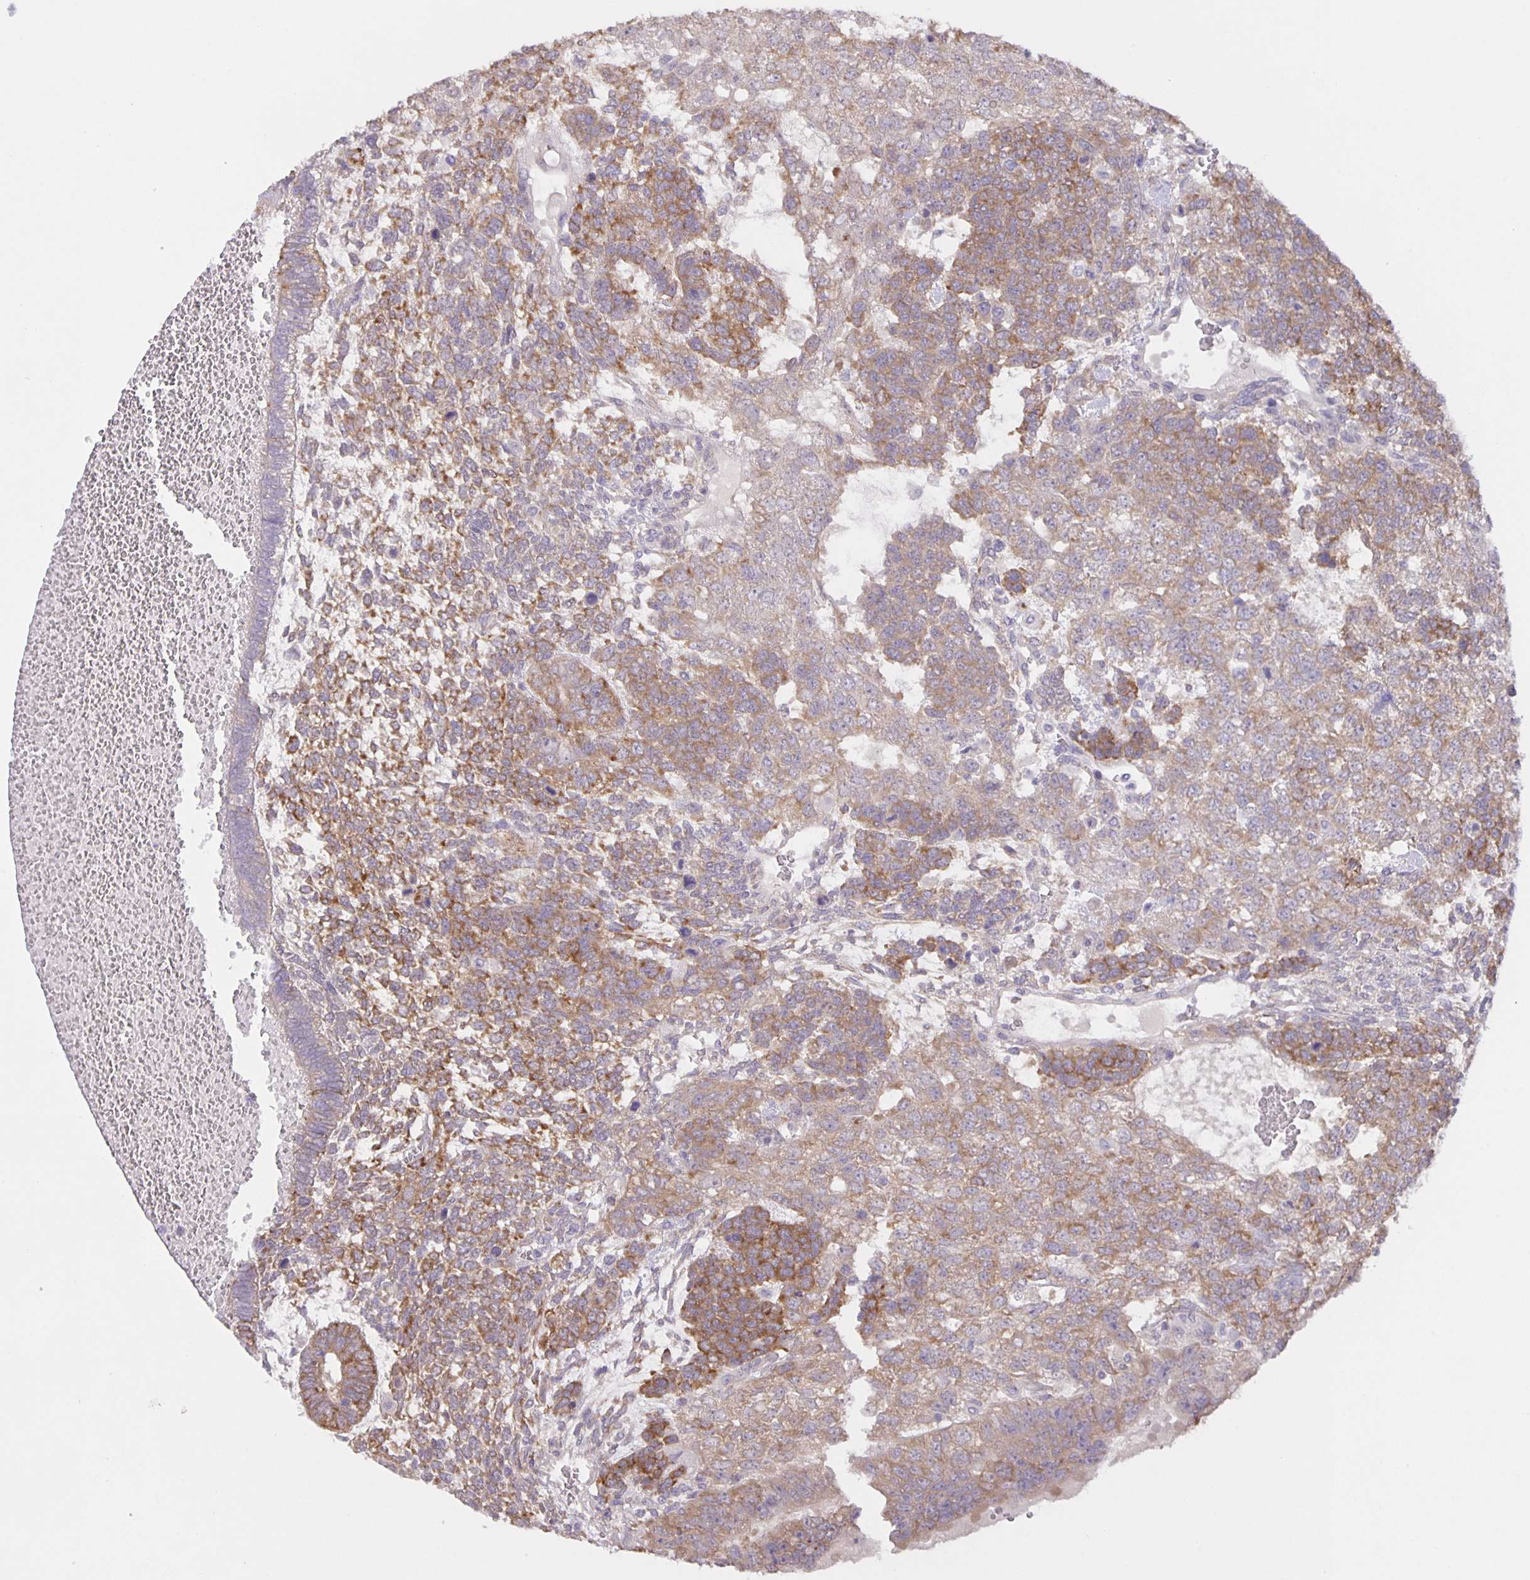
{"staining": {"intensity": "moderate", "quantity": "25%-75%", "location": "cytoplasmic/membranous"}, "tissue": "testis cancer", "cell_type": "Tumor cells", "image_type": "cancer", "snomed": [{"axis": "morphology", "description": "Normal tissue, NOS"}, {"axis": "morphology", "description": "Carcinoma, Embryonal, NOS"}, {"axis": "topography", "description": "Testis"}, {"axis": "topography", "description": "Epididymis"}], "caption": "Testis embryonal carcinoma tissue reveals moderate cytoplasmic/membranous staining in about 25%-75% of tumor cells, visualized by immunohistochemistry.", "gene": "SRCIN1", "patient": {"sex": "male", "age": 23}}